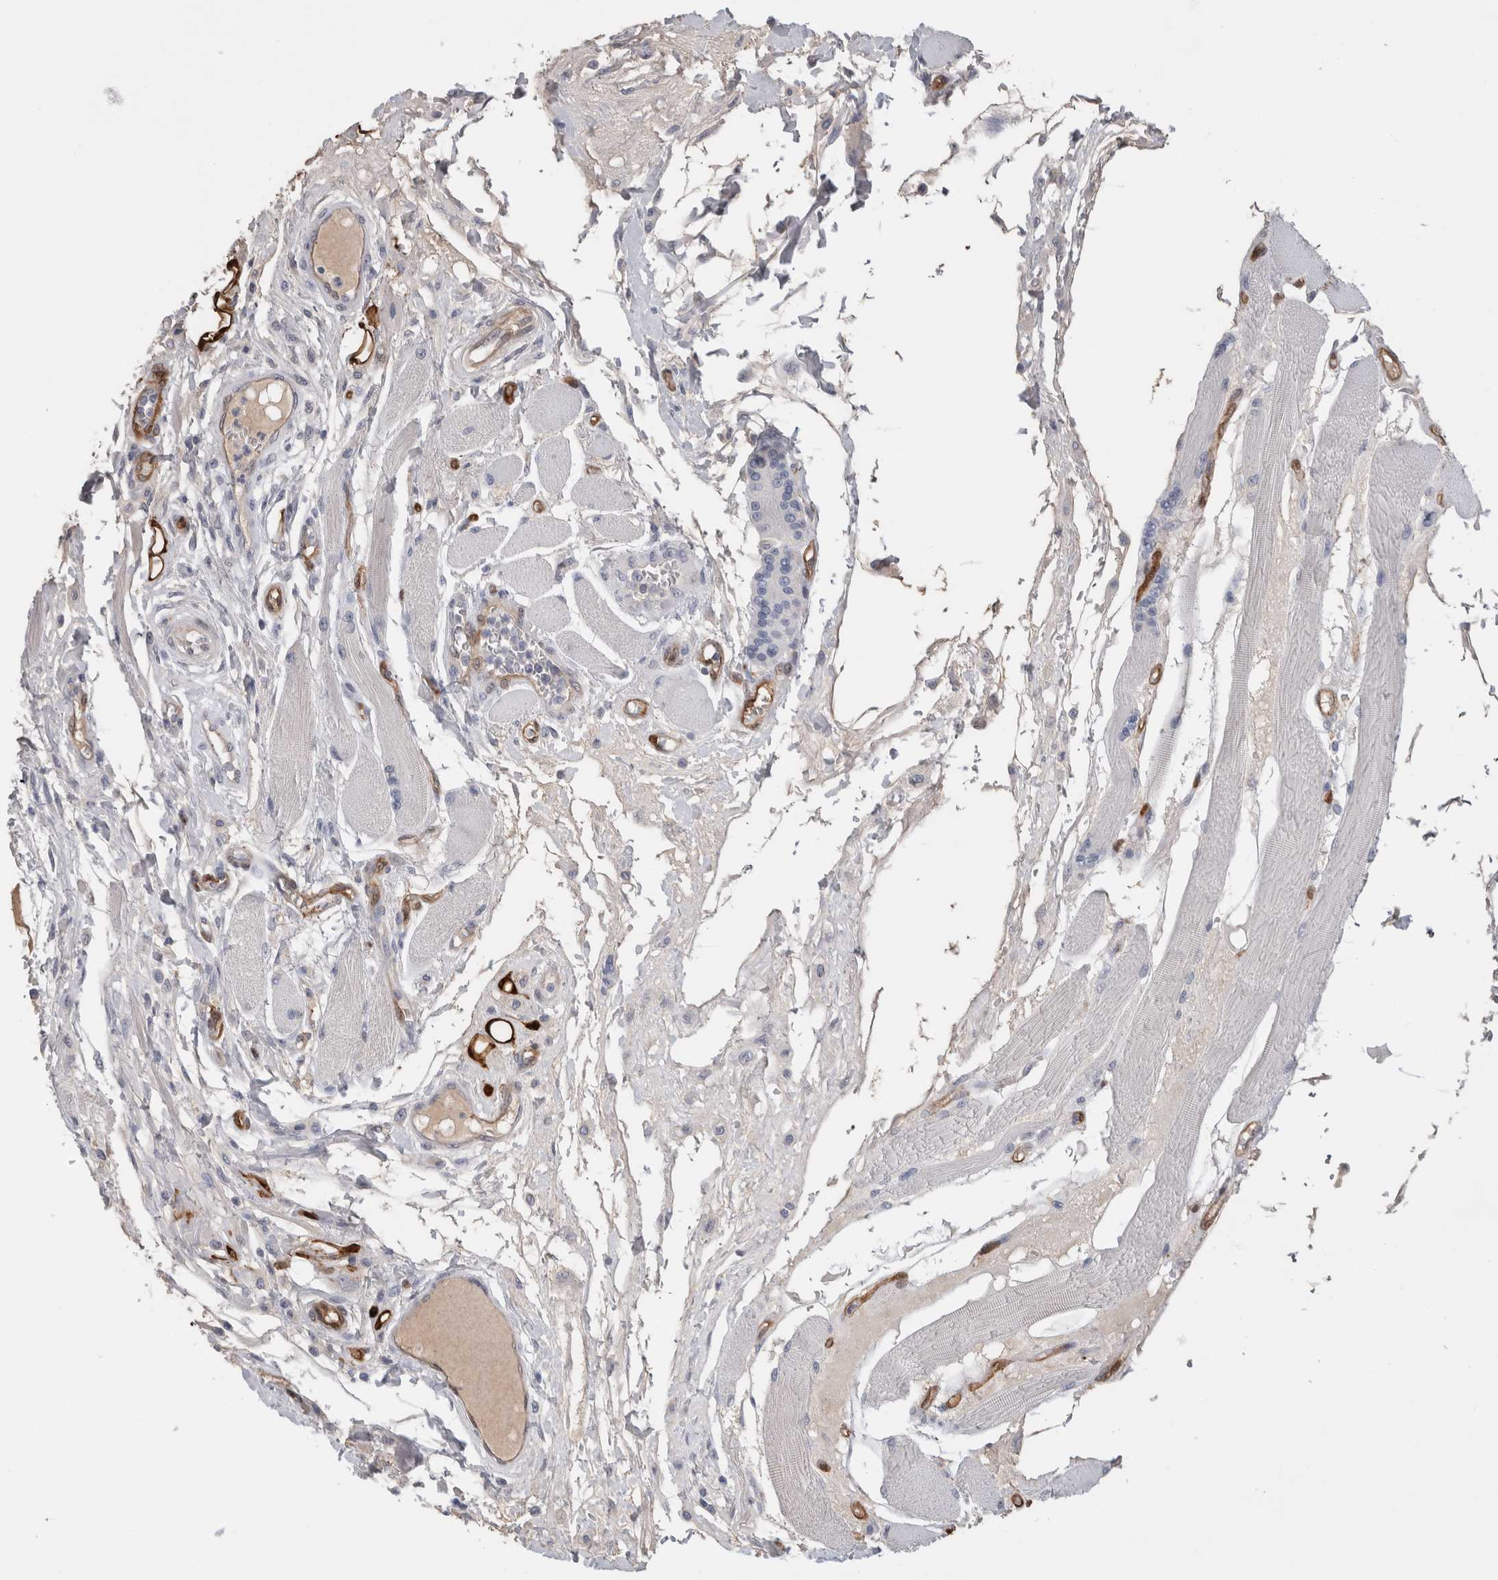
{"staining": {"intensity": "negative", "quantity": "none", "location": "none"}, "tissue": "head and neck cancer", "cell_type": "Tumor cells", "image_type": "cancer", "snomed": [{"axis": "morphology", "description": "Squamous cell carcinoma, NOS"}, {"axis": "topography", "description": "Head-Neck"}], "caption": "The image shows no staining of tumor cells in head and neck squamous cell carcinoma. (DAB immunohistochemistry, high magnification).", "gene": "FABP4", "patient": {"sex": "male", "age": 66}}